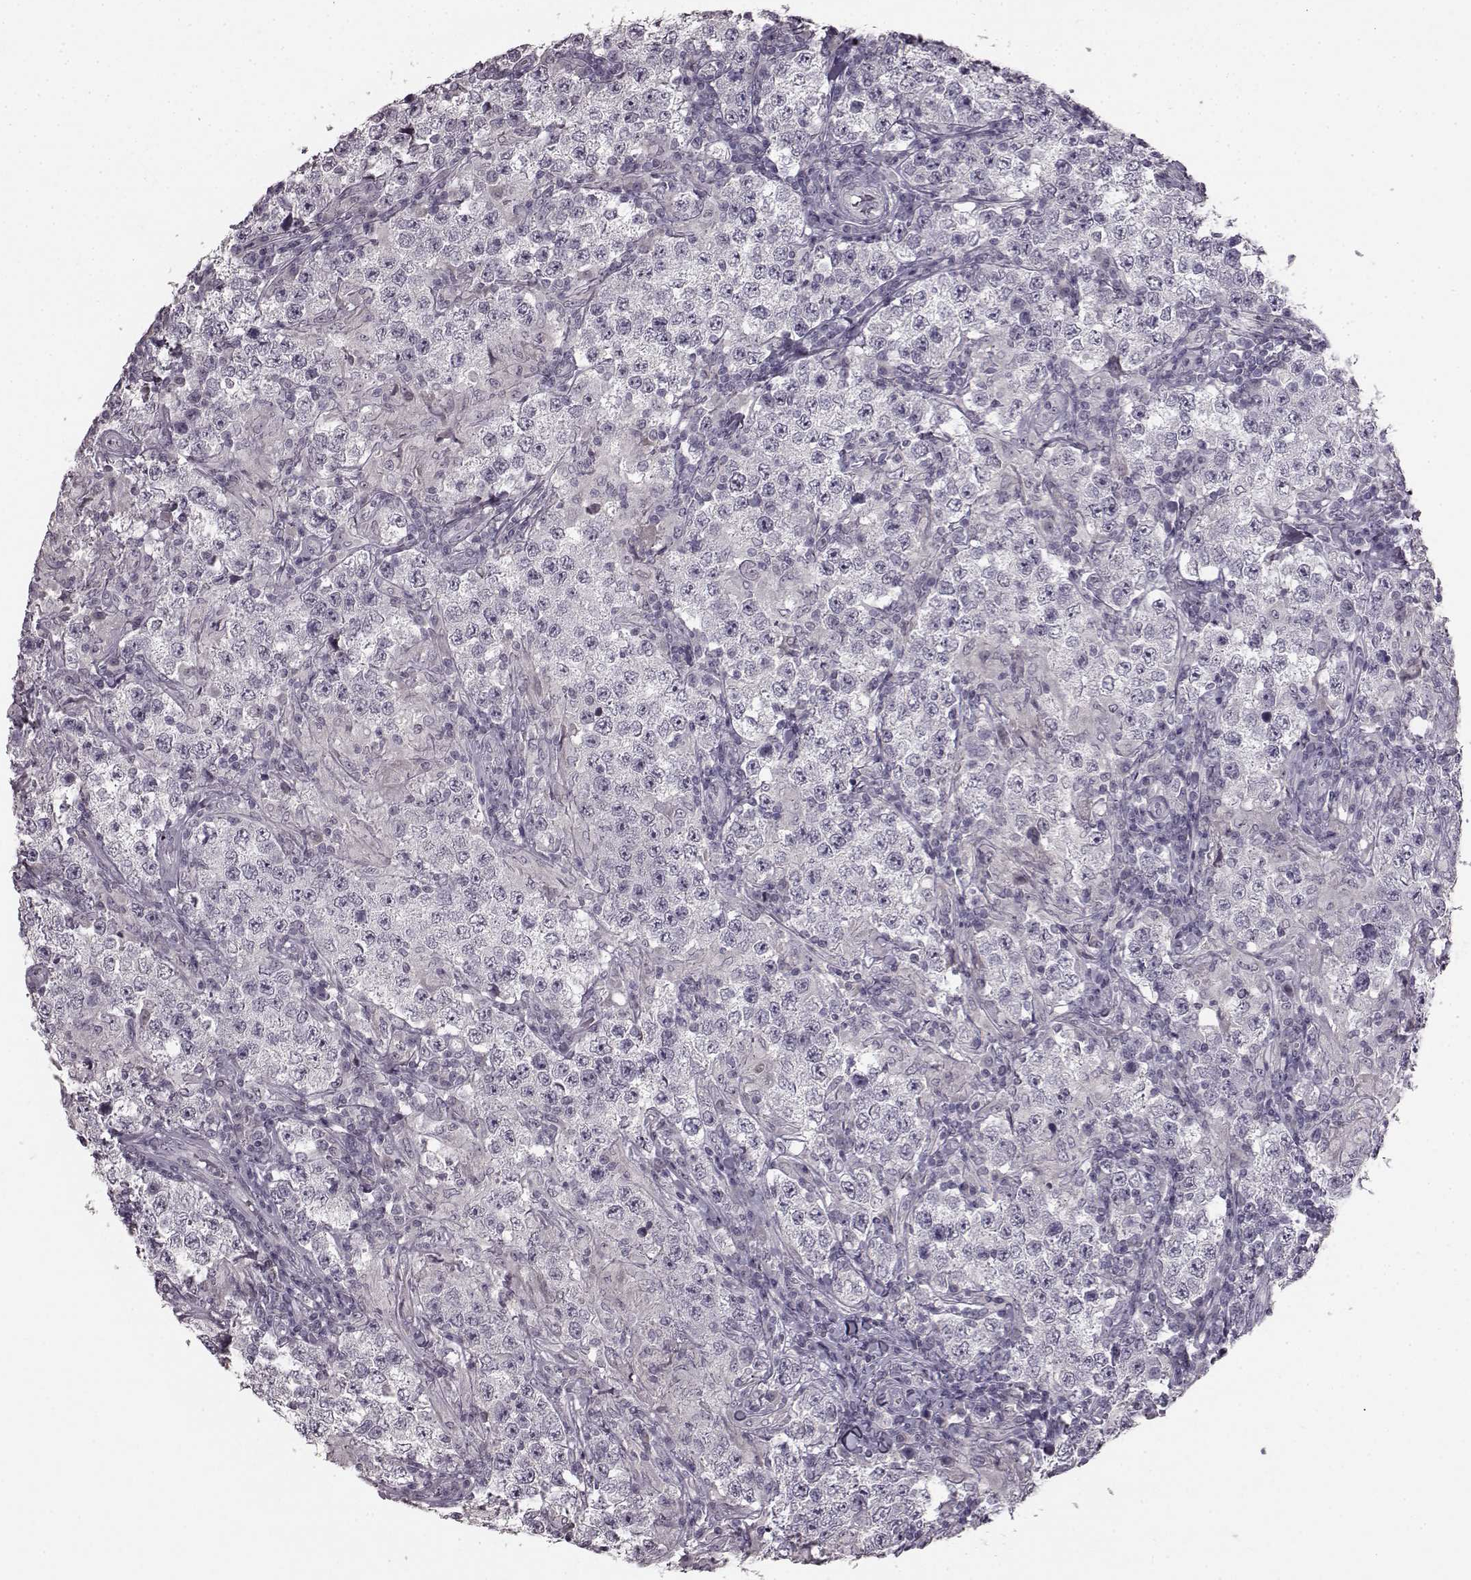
{"staining": {"intensity": "negative", "quantity": "none", "location": "none"}, "tissue": "testis cancer", "cell_type": "Tumor cells", "image_type": "cancer", "snomed": [{"axis": "morphology", "description": "Seminoma, NOS"}, {"axis": "morphology", "description": "Carcinoma, Embryonal, NOS"}, {"axis": "topography", "description": "Testis"}], "caption": "Human testis seminoma stained for a protein using immunohistochemistry exhibits no expression in tumor cells.", "gene": "LHB", "patient": {"sex": "male", "age": 41}}